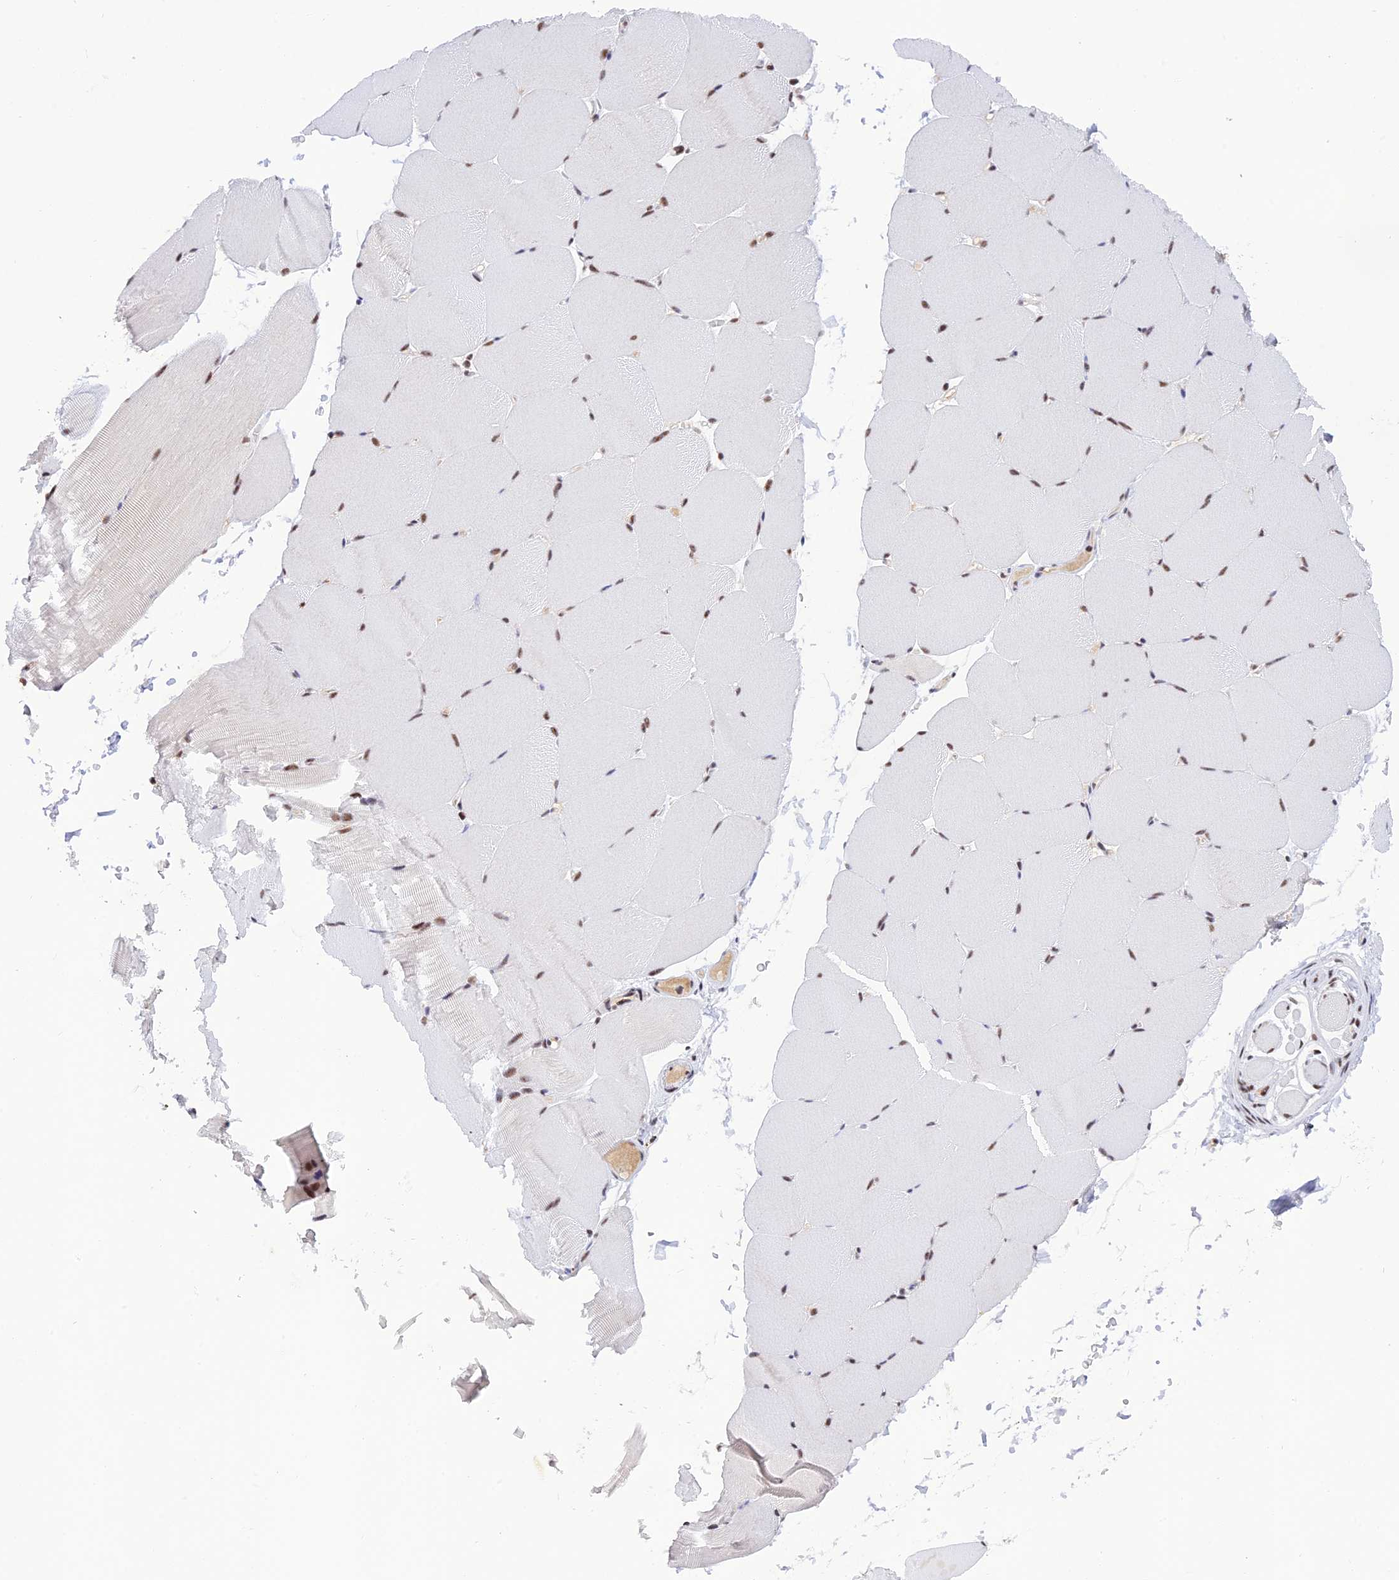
{"staining": {"intensity": "moderate", "quantity": "25%-75%", "location": "nuclear"}, "tissue": "skeletal muscle", "cell_type": "Myocytes", "image_type": "normal", "snomed": [{"axis": "morphology", "description": "Normal tissue, NOS"}, {"axis": "topography", "description": "Skeletal muscle"}, {"axis": "topography", "description": "Parathyroid gland"}], "caption": "An IHC image of normal tissue is shown. Protein staining in brown highlights moderate nuclear positivity in skeletal muscle within myocytes.", "gene": "THAP11", "patient": {"sex": "female", "age": 37}}